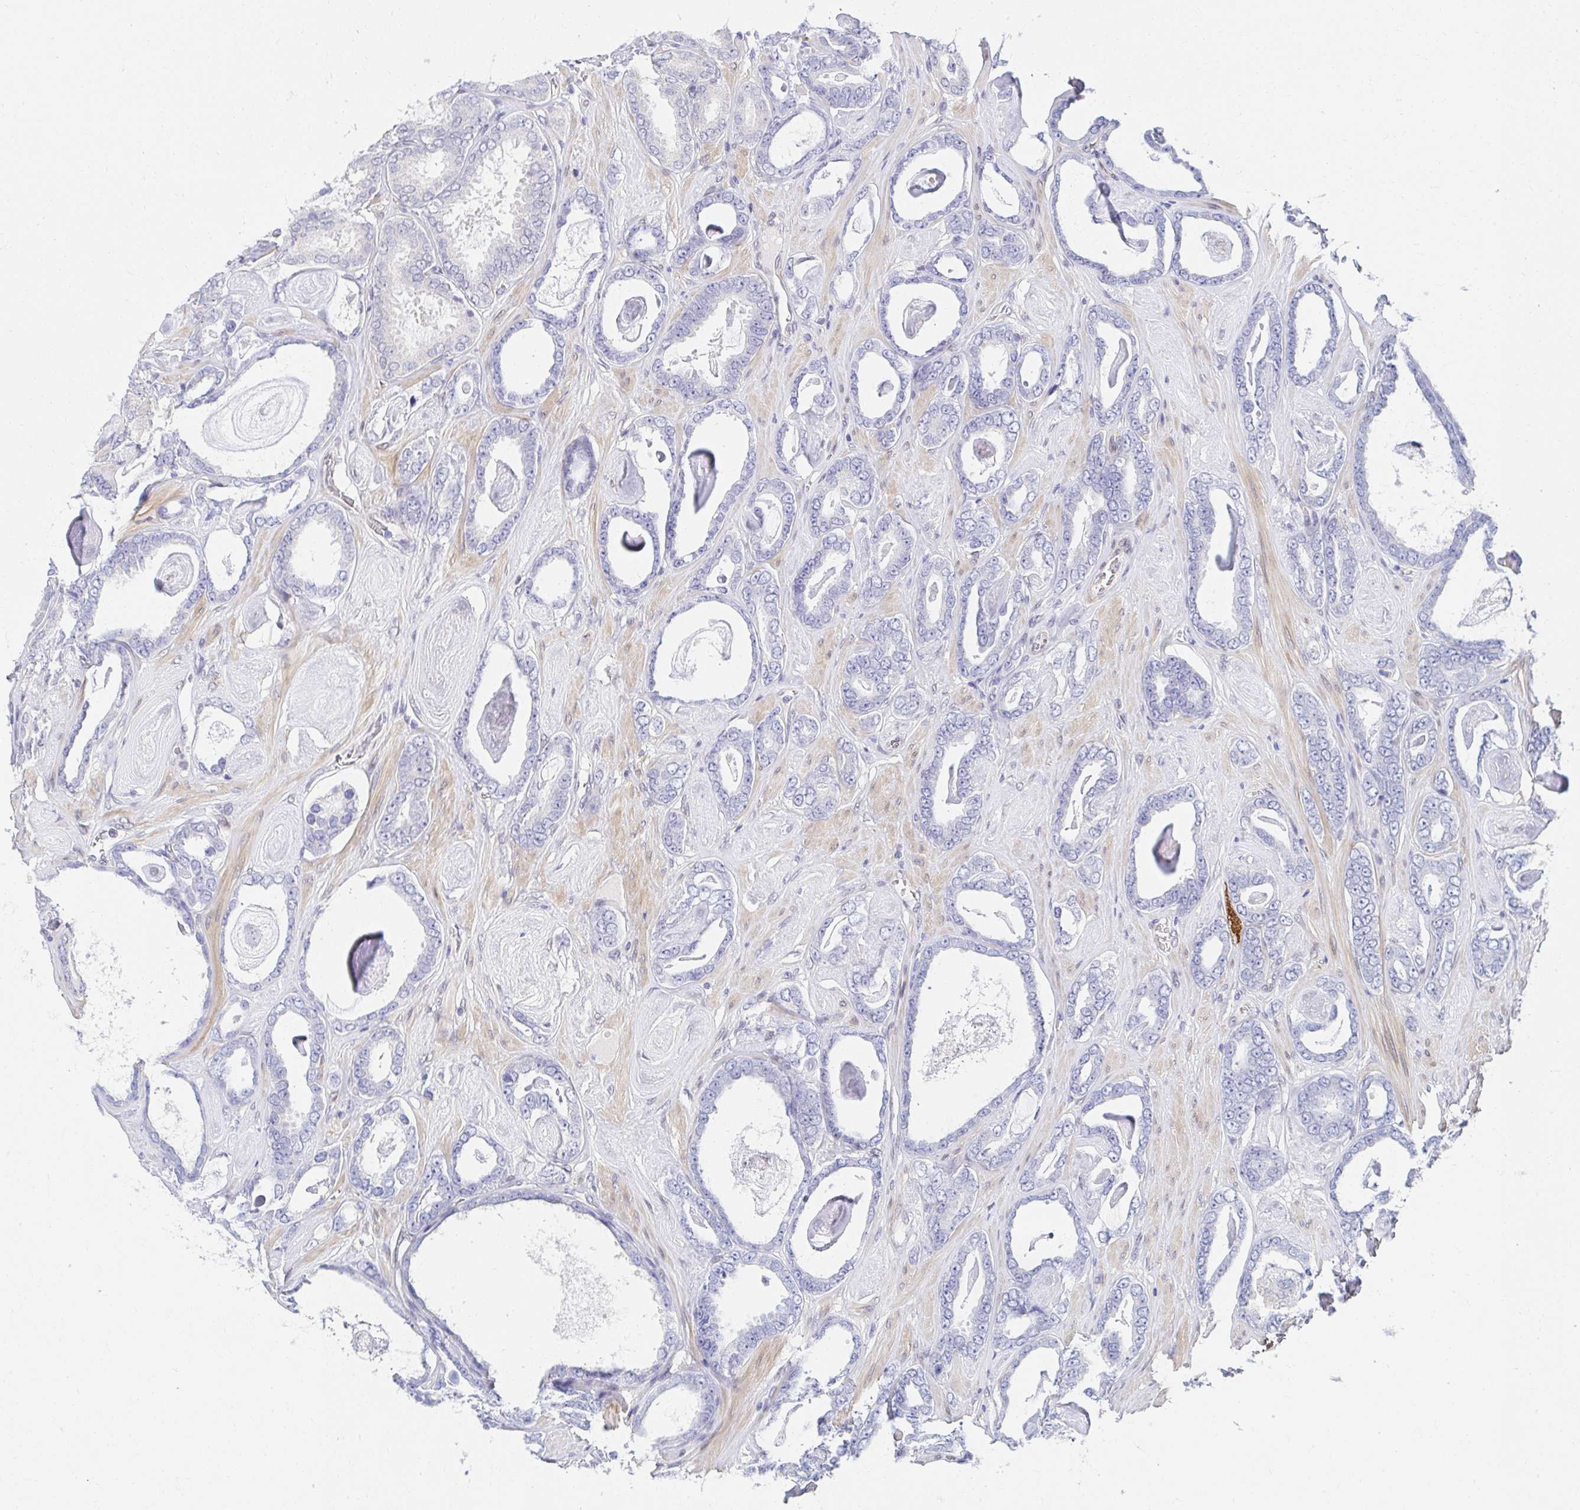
{"staining": {"intensity": "negative", "quantity": "none", "location": "none"}, "tissue": "prostate cancer", "cell_type": "Tumor cells", "image_type": "cancer", "snomed": [{"axis": "morphology", "description": "Adenocarcinoma, High grade"}, {"axis": "topography", "description": "Prostate"}], "caption": "Immunohistochemical staining of prostate high-grade adenocarcinoma displays no significant expression in tumor cells. (Brightfield microscopy of DAB immunohistochemistry at high magnification).", "gene": "AKAP14", "patient": {"sex": "male", "age": 63}}